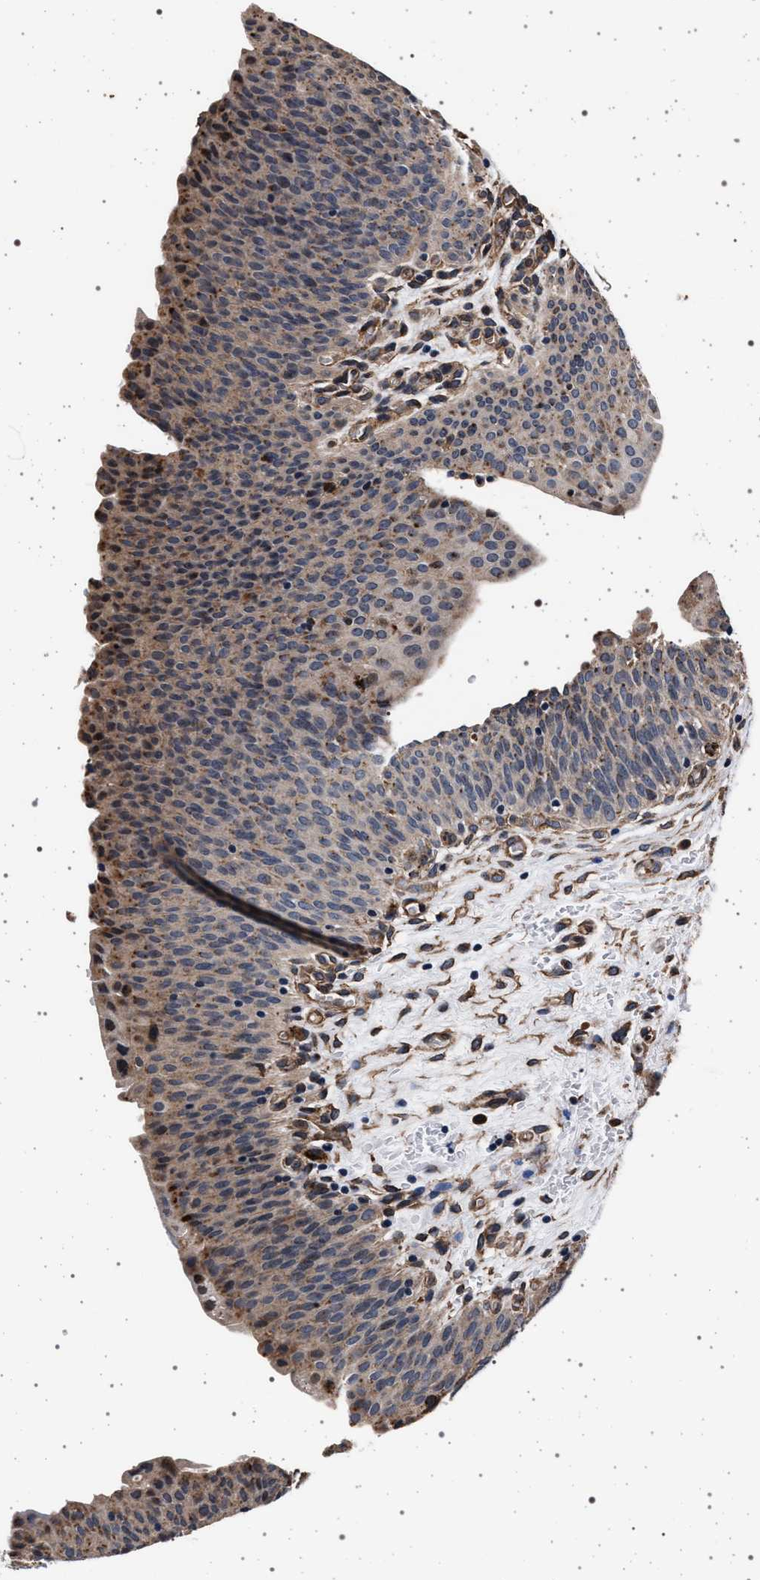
{"staining": {"intensity": "weak", "quantity": "25%-75%", "location": "cytoplasmic/membranous"}, "tissue": "urinary bladder", "cell_type": "Urothelial cells", "image_type": "normal", "snomed": [{"axis": "morphology", "description": "Normal tissue, NOS"}, {"axis": "morphology", "description": "Dysplasia, NOS"}, {"axis": "topography", "description": "Urinary bladder"}], "caption": "Protein expression analysis of normal human urinary bladder reveals weak cytoplasmic/membranous staining in approximately 25%-75% of urothelial cells.", "gene": "KCNK6", "patient": {"sex": "male", "age": 35}}